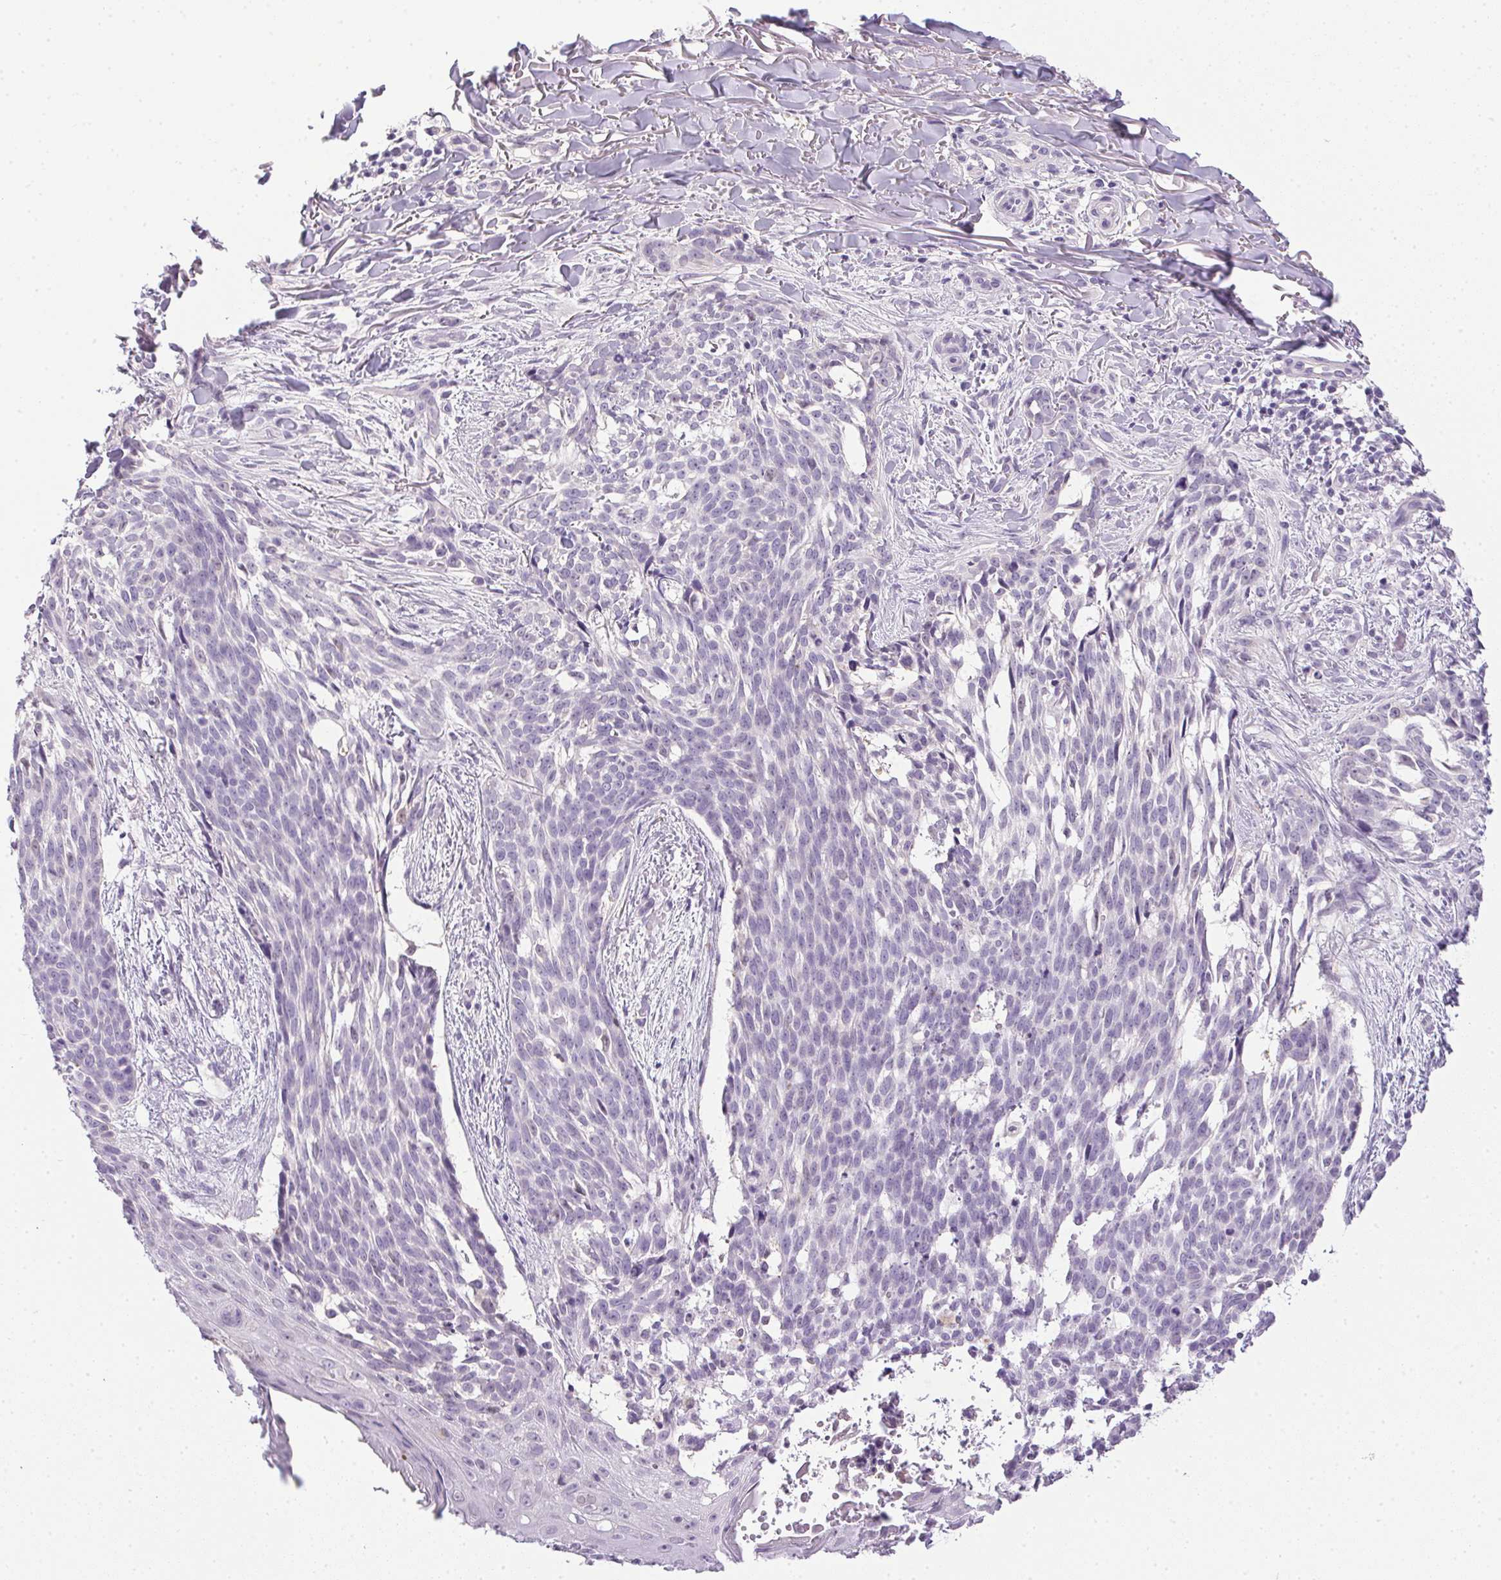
{"staining": {"intensity": "negative", "quantity": "none", "location": "none"}, "tissue": "skin cancer", "cell_type": "Tumor cells", "image_type": "cancer", "snomed": [{"axis": "morphology", "description": "Basal cell carcinoma"}, {"axis": "topography", "description": "Skin"}], "caption": "High power microscopy photomicrograph of an immunohistochemistry histopathology image of skin cancer (basal cell carcinoma), revealing no significant staining in tumor cells.", "gene": "PRL", "patient": {"sex": "male", "age": 88}}